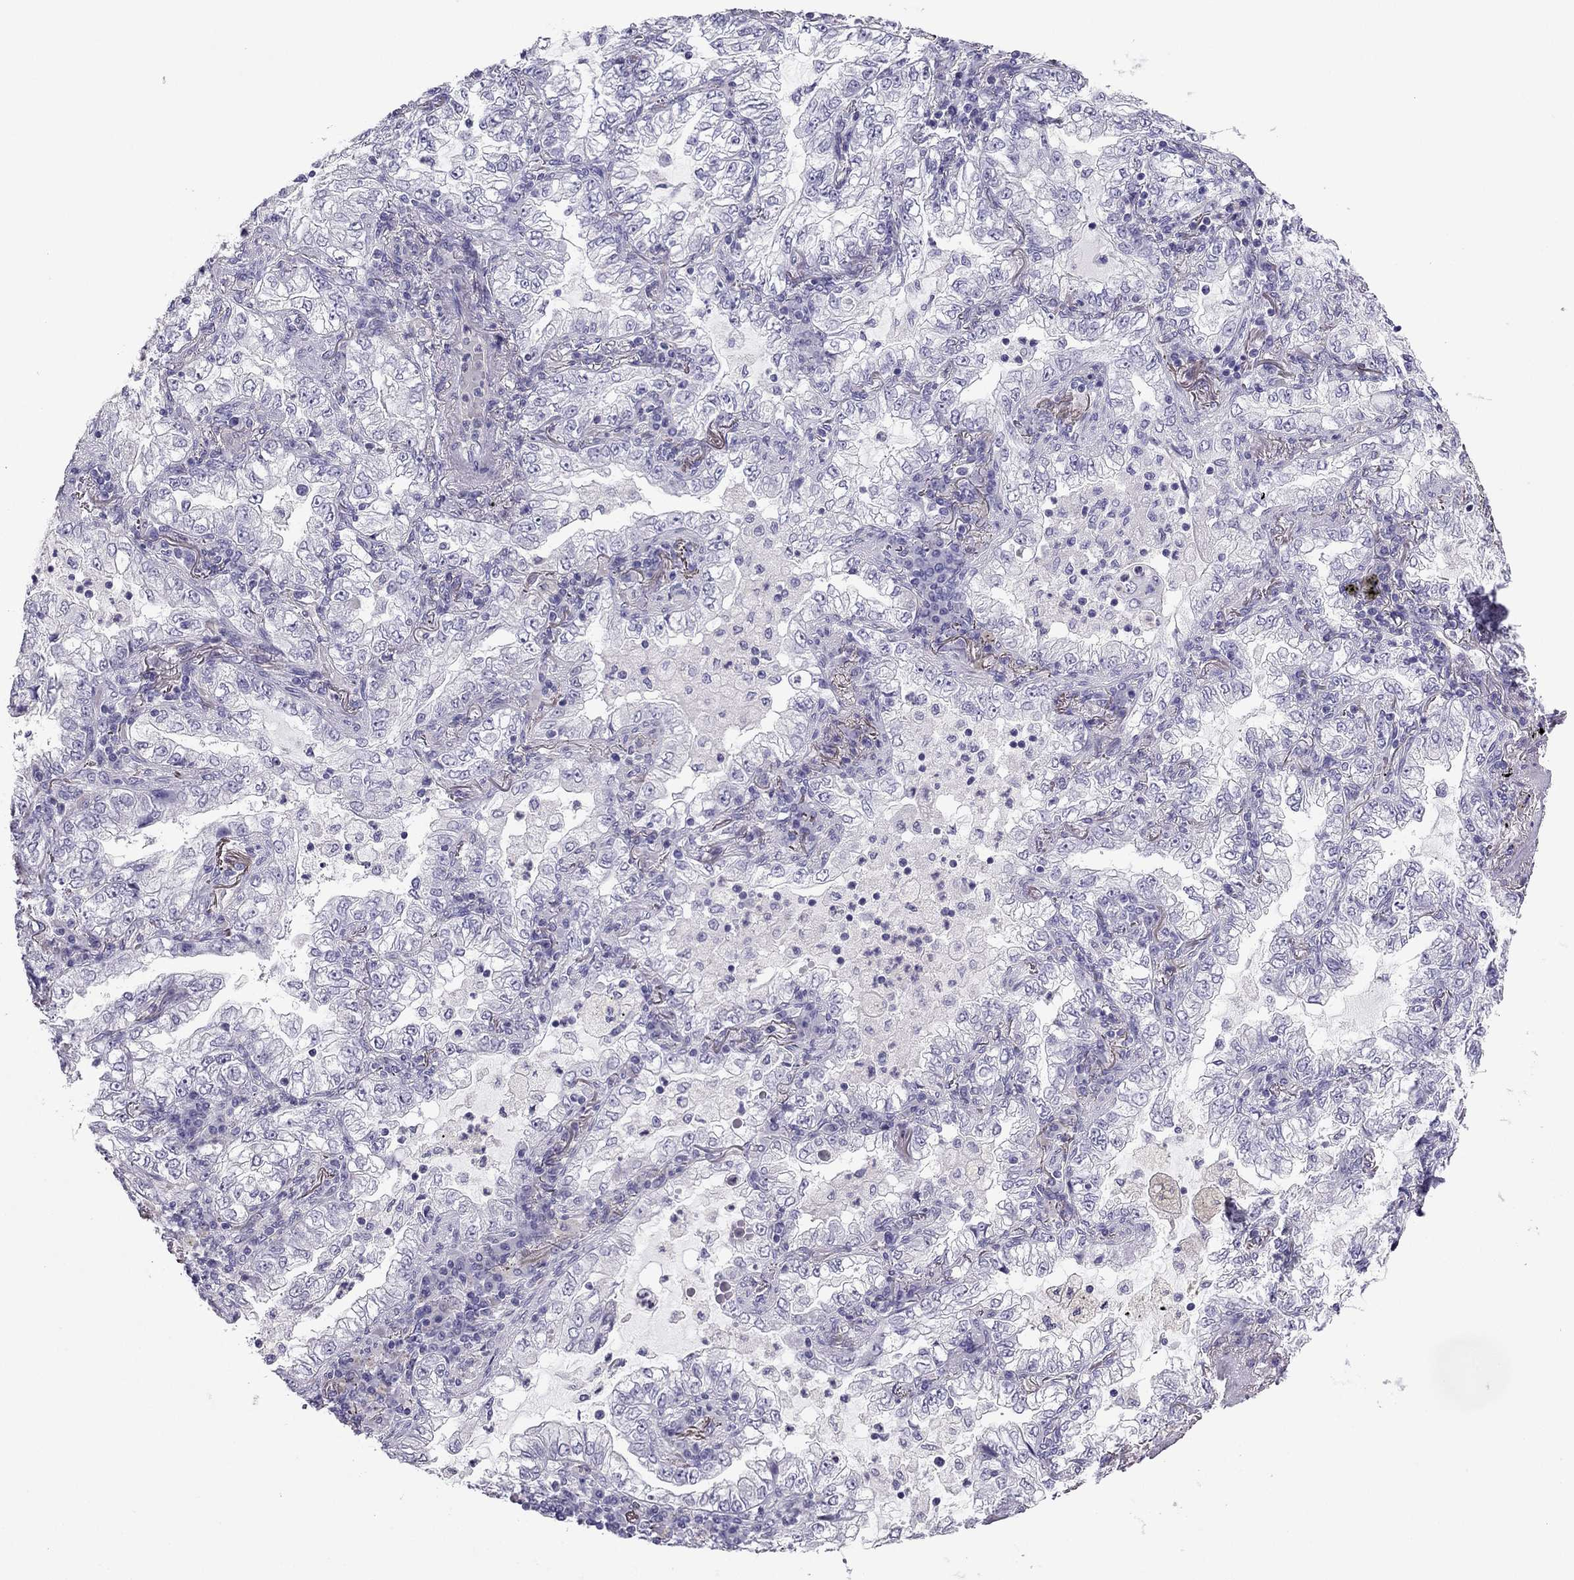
{"staining": {"intensity": "negative", "quantity": "none", "location": "none"}, "tissue": "lung cancer", "cell_type": "Tumor cells", "image_type": "cancer", "snomed": [{"axis": "morphology", "description": "Adenocarcinoma, NOS"}, {"axis": "topography", "description": "Lung"}], "caption": "IHC of human lung cancer demonstrates no expression in tumor cells.", "gene": "GJA8", "patient": {"sex": "female", "age": 73}}